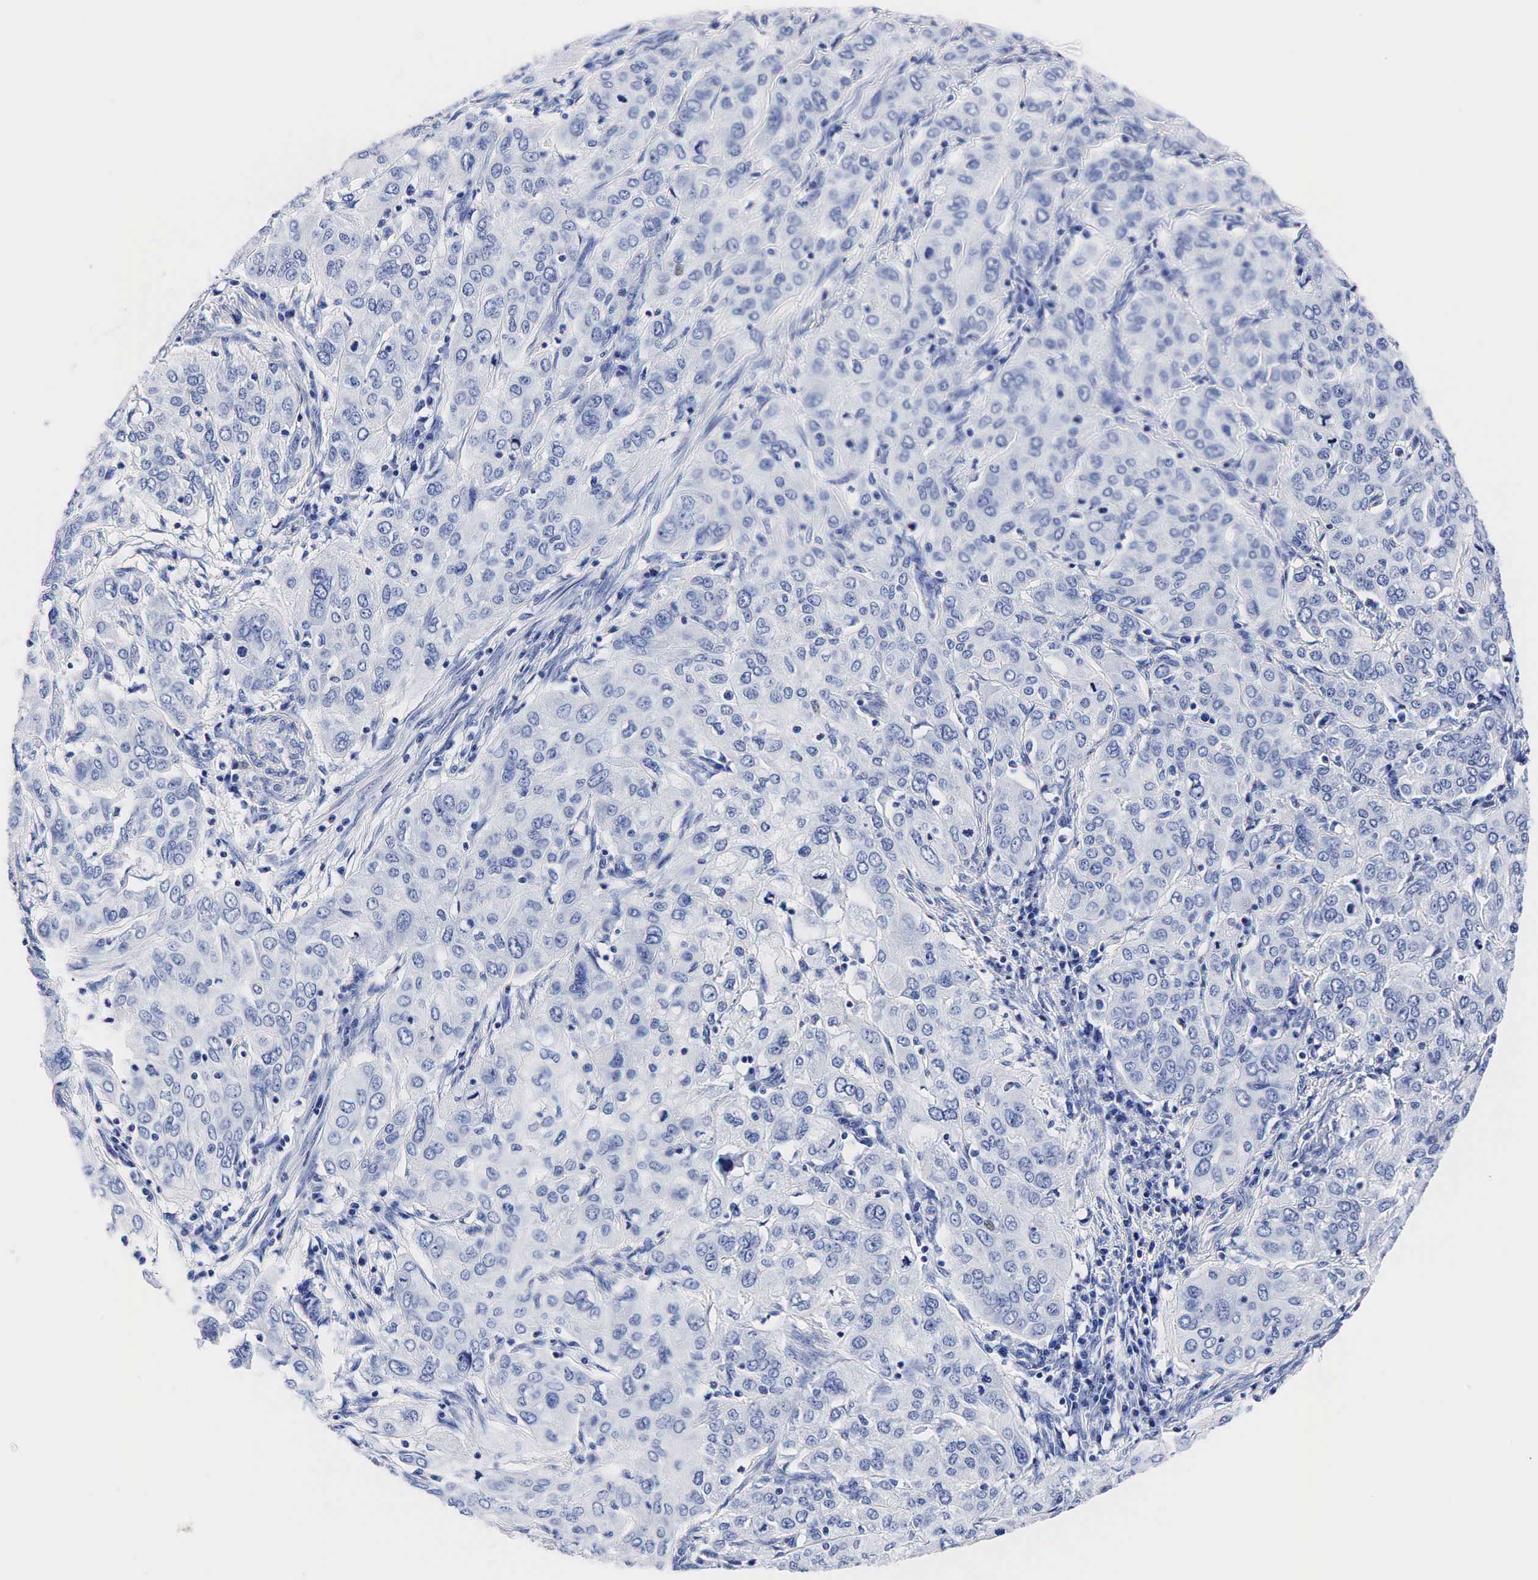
{"staining": {"intensity": "negative", "quantity": "none", "location": "none"}, "tissue": "cervical cancer", "cell_type": "Tumor cells", "image_type": "cancer", "snomed": [{"axis": "morphology", "description": "Squamous cell carcinoma, NOS"}, {"axis": "topography", "description": "Cervix"}], "caption": "A high-resolution photomicrograph shows immunohistochemistry staining of cervical cancer (squamous cell carcinoma), which demonstrates no significant staining in tumor cells. Brightfield microscopy of IHC stained with DAB (brown) and hematoxylin (blue), captured at high magnification.", "gene": "TG", "patient": {"sex": "female", "age": 38}}